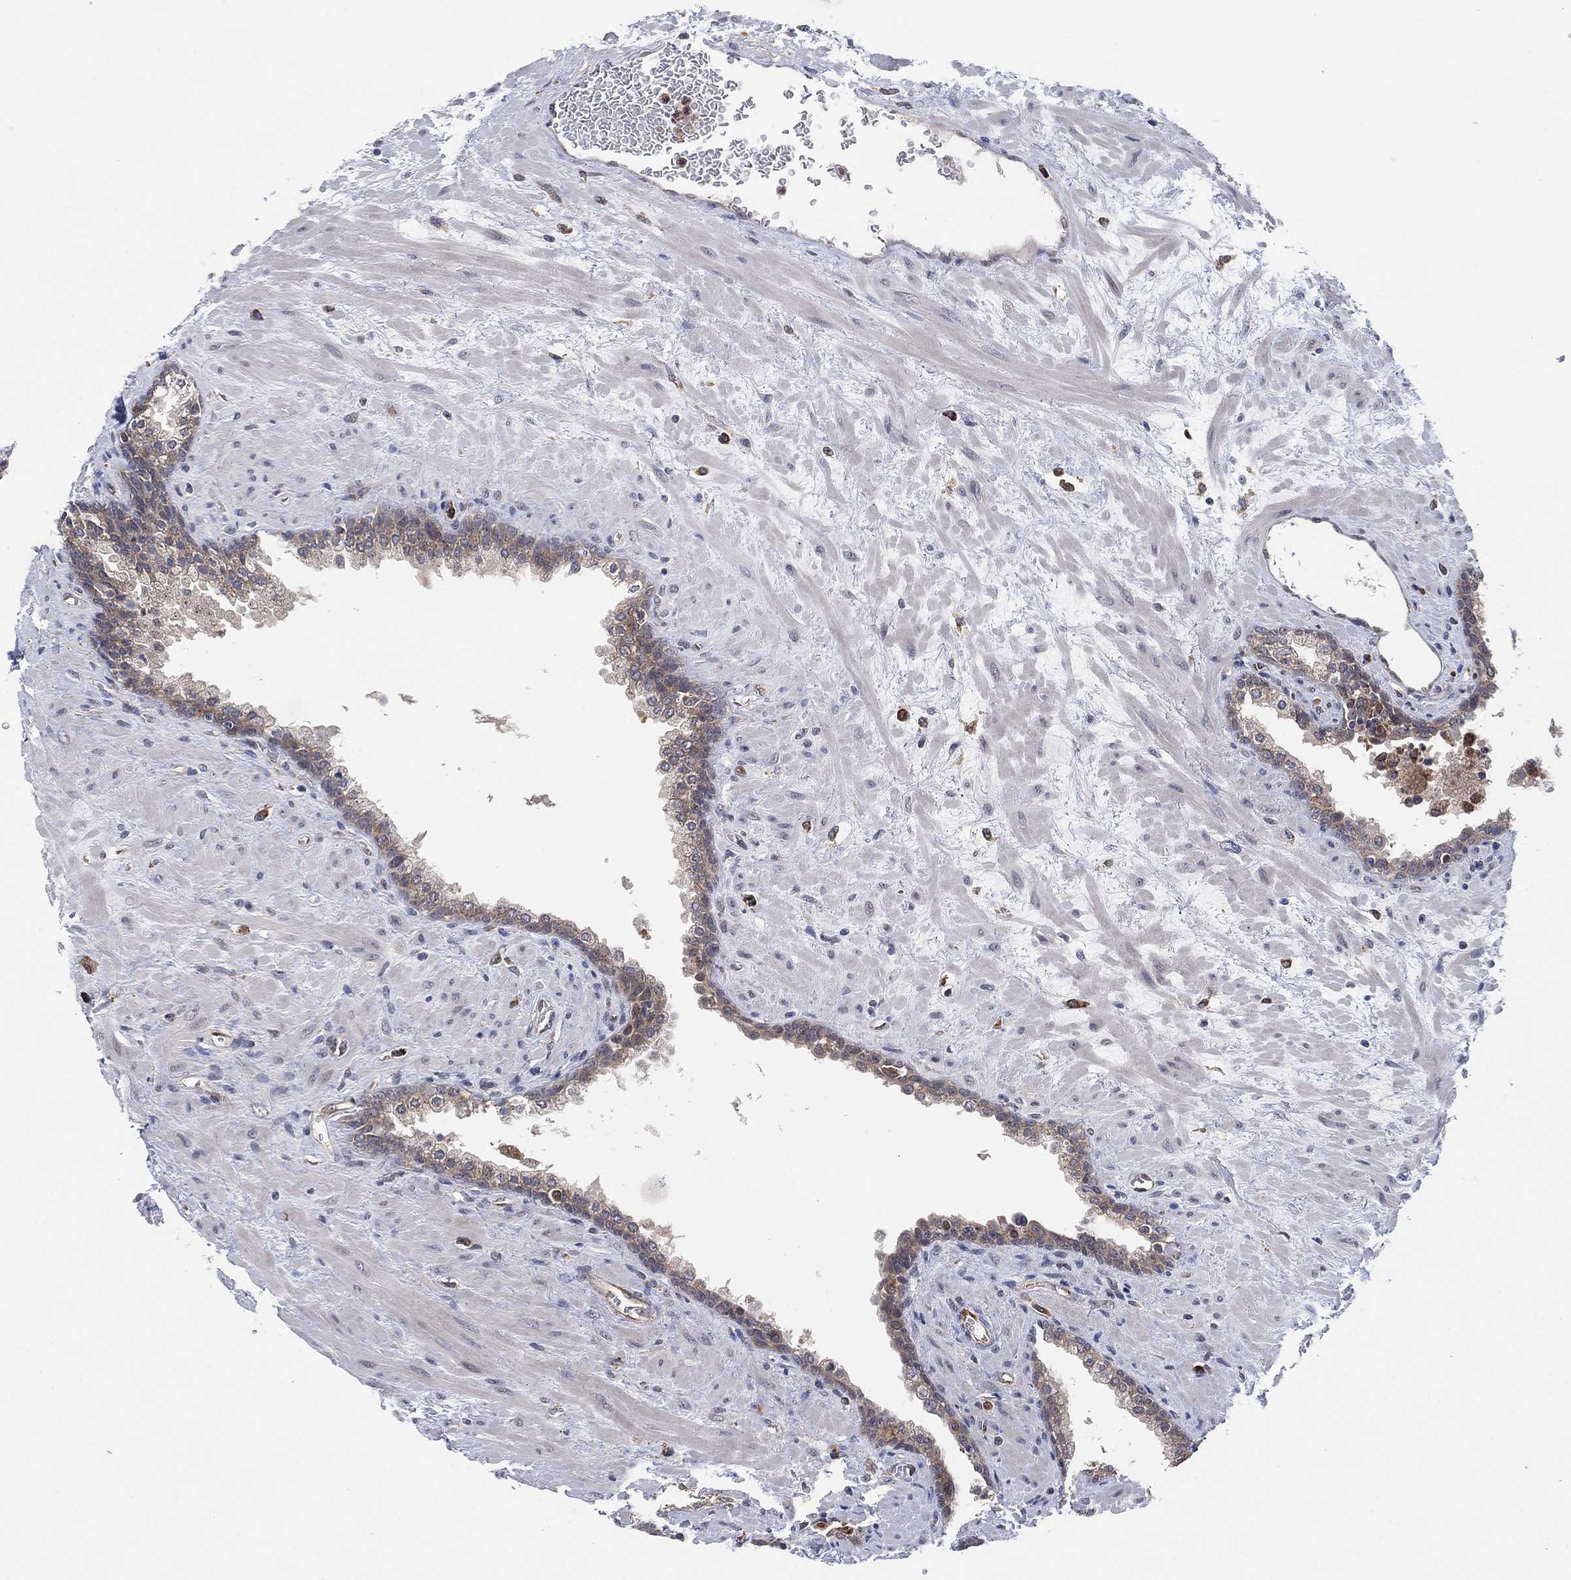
{"staining": {"intensity": "negative", "quantity": "none", "location": "none"}, "tissue": "prostate", "cell_type": "Glandular cells", "image_type": "normal", "snomed": [{"axis": "morphology", "description": "Normal tissue, NOS"}, {"axis": "topography", "description": "Prostate"}], "caption": "A histopathology image of human prostate is negative for staining in glandular cells.", "gene": "FES", "patient": {"sex": "male", "age": 63}}